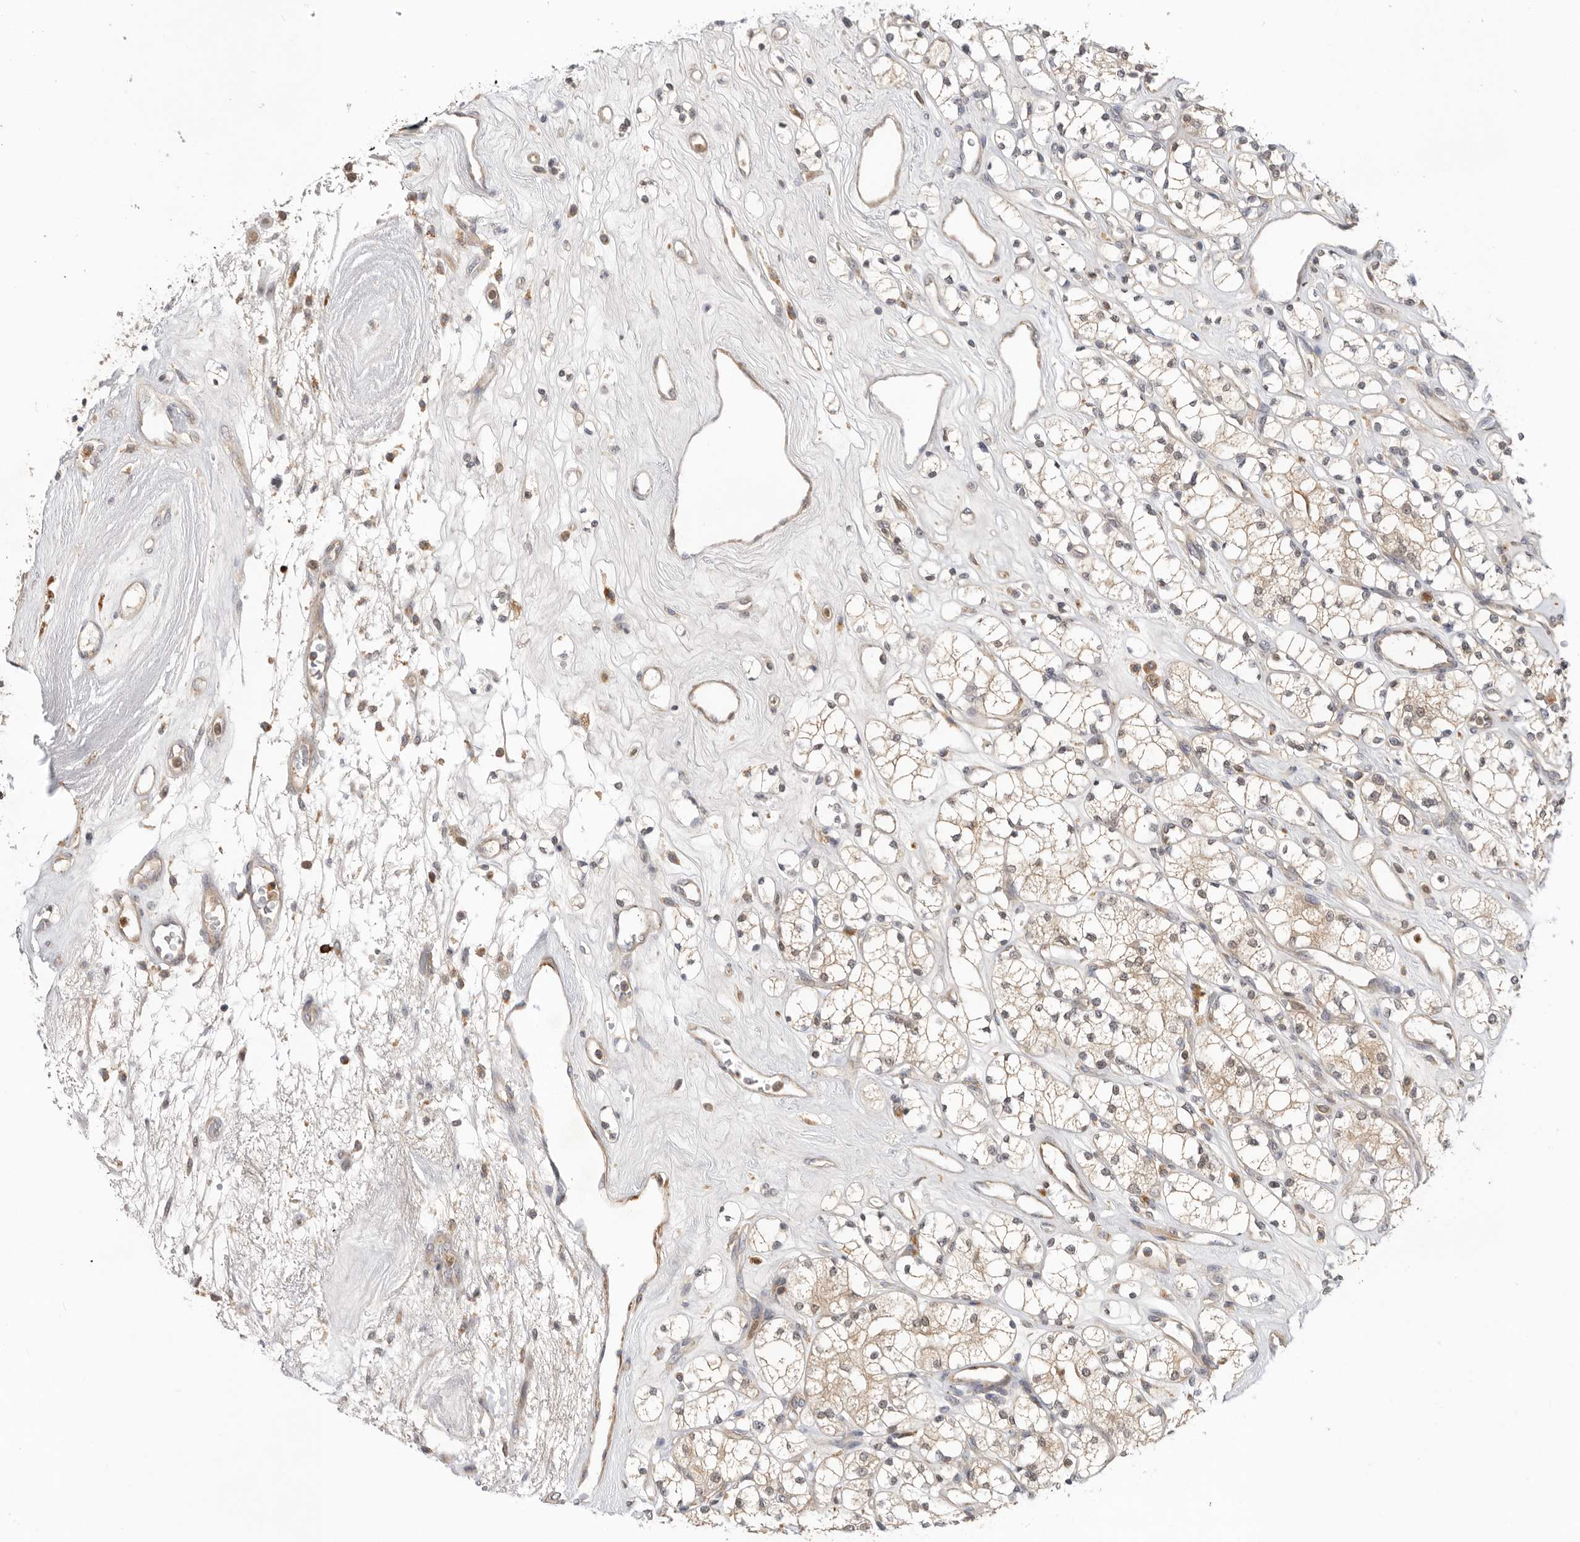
{"staining": {"intensity": "negative", "quantity": "none", "location": "none"}, "tissue": "renal cancer", "cell_type": "Tumor cells", "image_type": "cancer", "snomed": [{"axis": "morphology", "description": "Adenocarcinoma, NOS"}, {"axis": "topography", "description": "Kidney"}], "caption": "Photomicrograph shows no protein positivity in tumor cells of renal cancer (adenocarcinoma) tissue.", "gene": "GNE", "patient": {"sex": "male", "age": 77}}